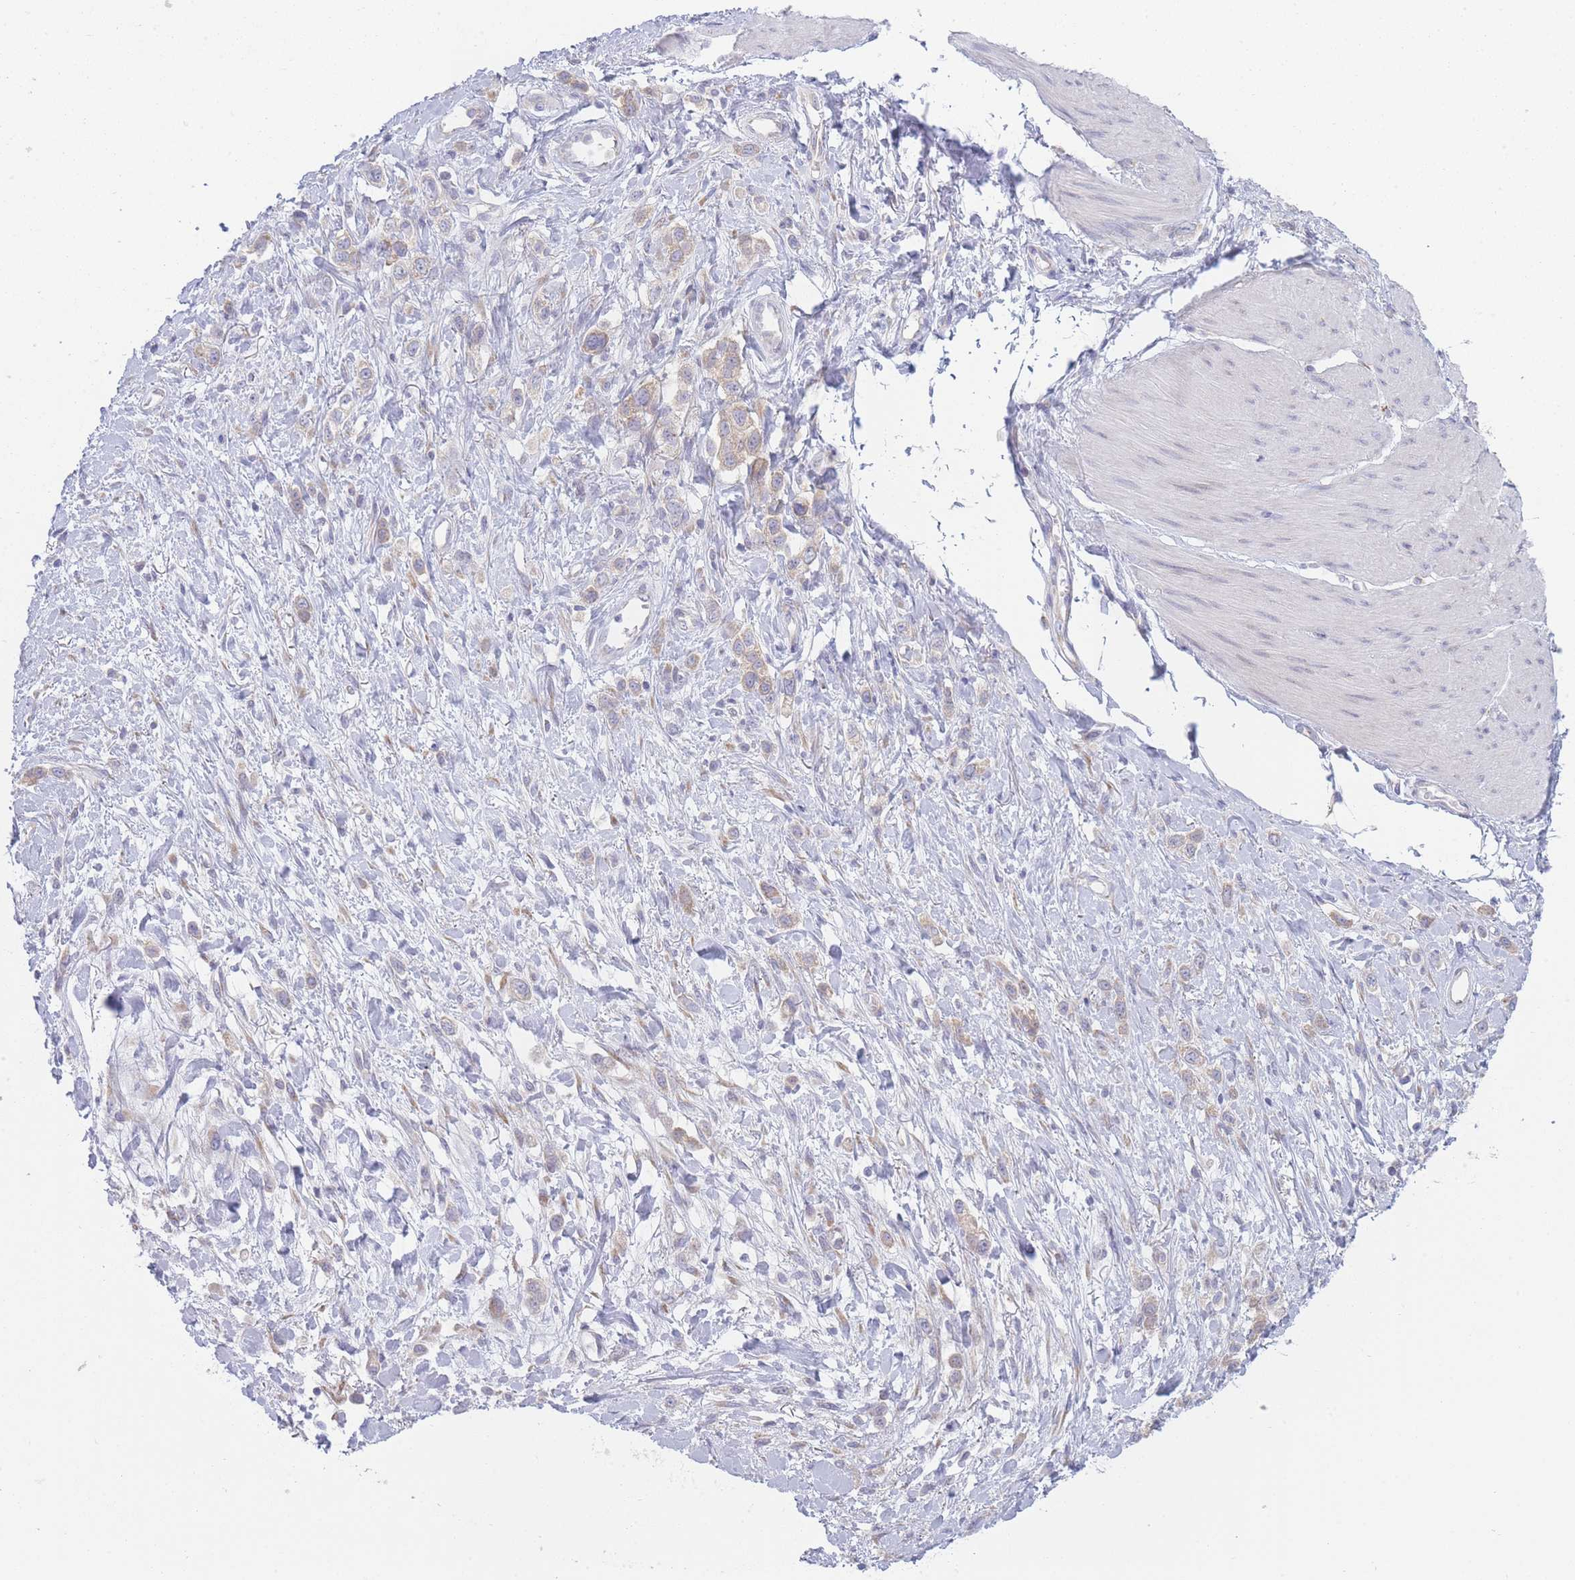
{"staining": {"intensity": "weak", "quantity": "<25%", "location": "cytoplasmic/membranous"}, "tissue": "stomach cancer", "cell_type": "Tumor cells", "image_type": "cancer", "snomed": [{"axis": "morphology", "description": "Adenocarcinoma, NOS"}, {"axis": "topography", "description": "Stomach"}], "caption": "A histopathology image of human stomach adenocarcinoma is negative for staining in tumor cells.", "gene": "OR5L2", "patient": {"sex": "female", "age": 65}}